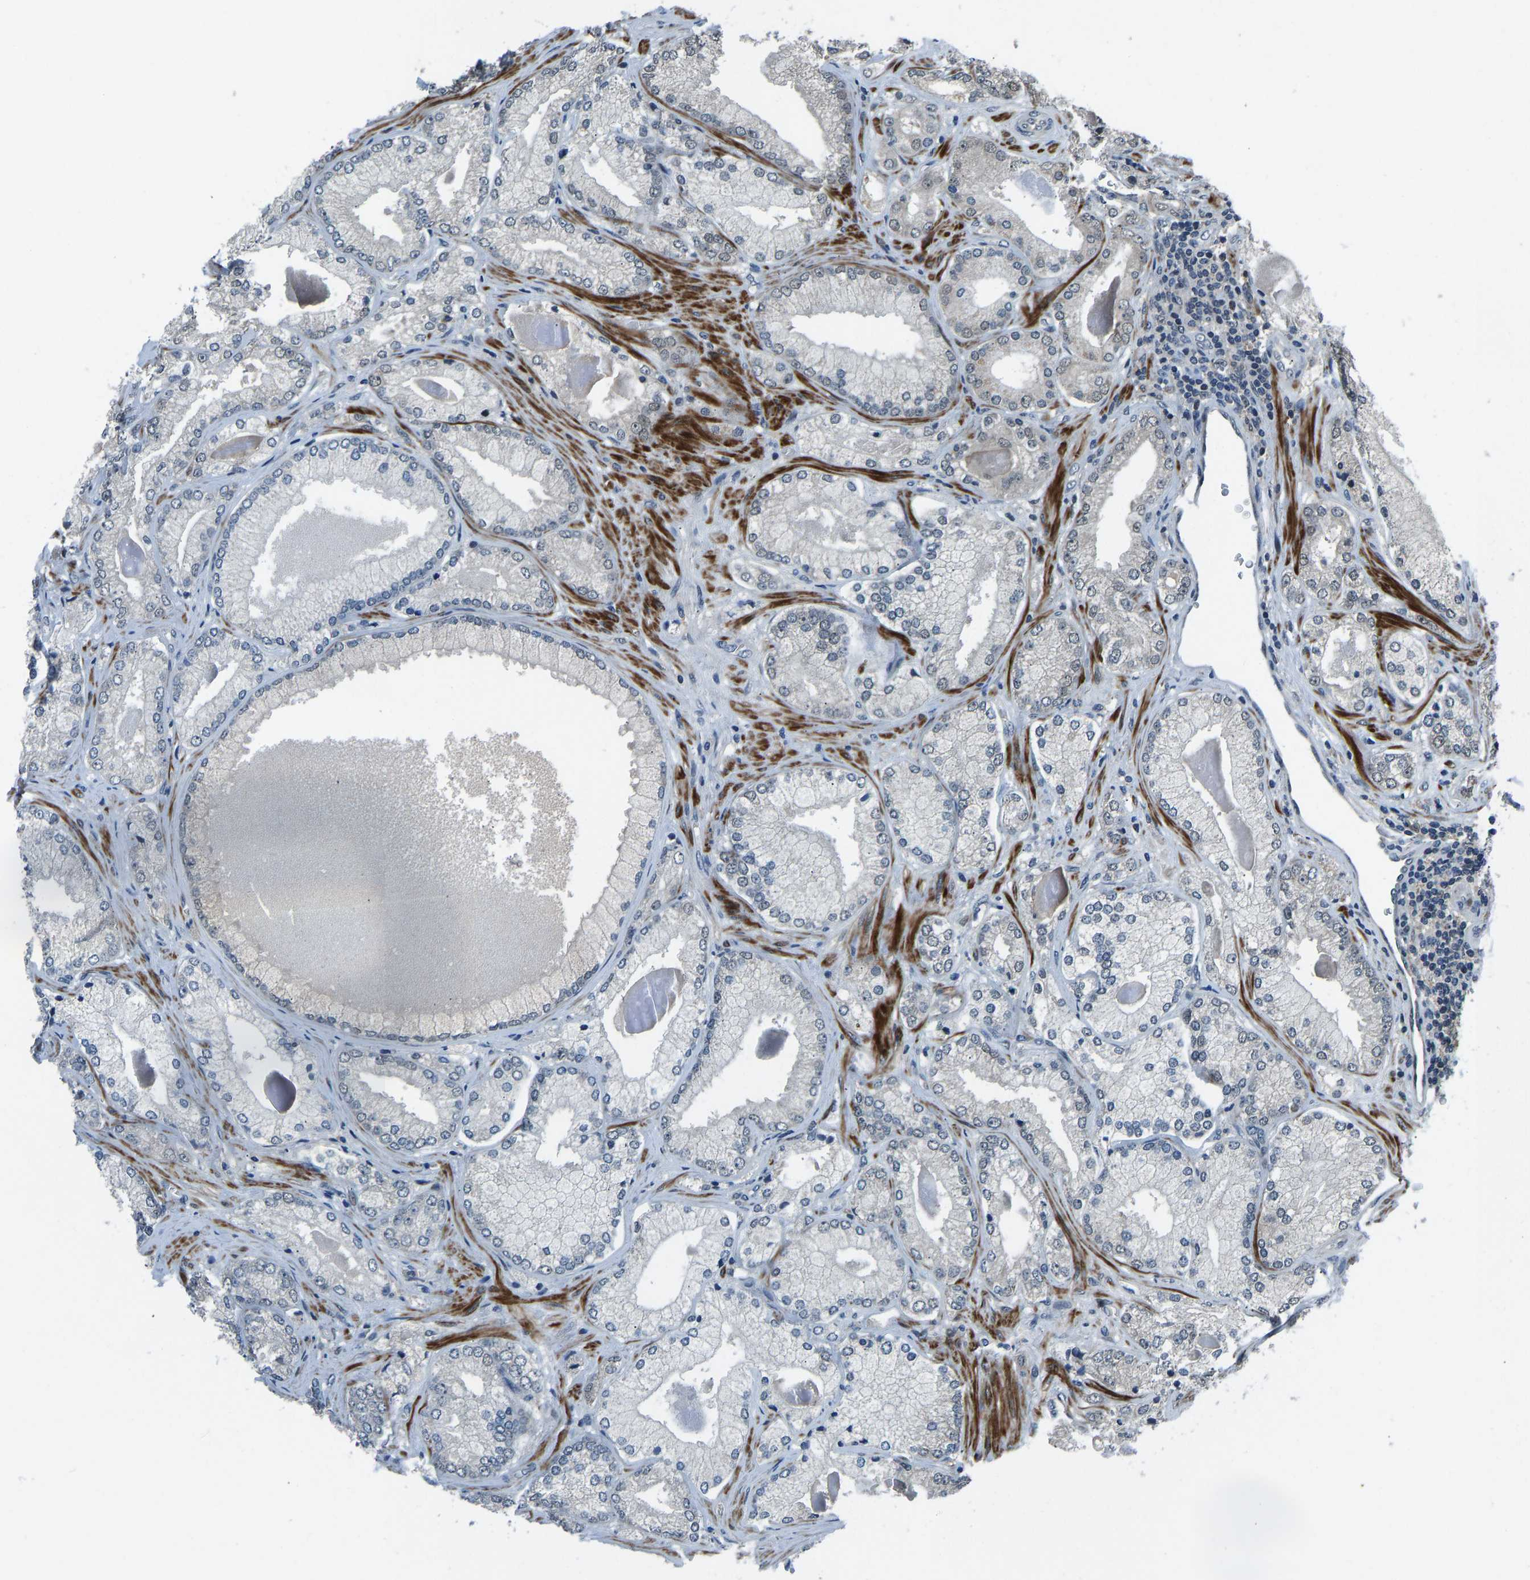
{"staining": {"intensity": "weak", "quantity": "<25%", "location": "nuclear"}, "tissue": "prostate cancer", "cell_type": "Tumor cells", "image_type": "cancer", "snomed": [{"axis": "morphology", "description": "Adenocarcinoma, Low grade"}, {"axis": "topography", "description": "Prostate"}], "caption": "This photomicrograph is of prostate cancer stained with immunohistochemistry to label a protein in brown with the nuclei are counter-stained blue. There is no positivity in tumor cells.", "gene": "RLIM", "patient": {"sex": "male", "age": 65}}